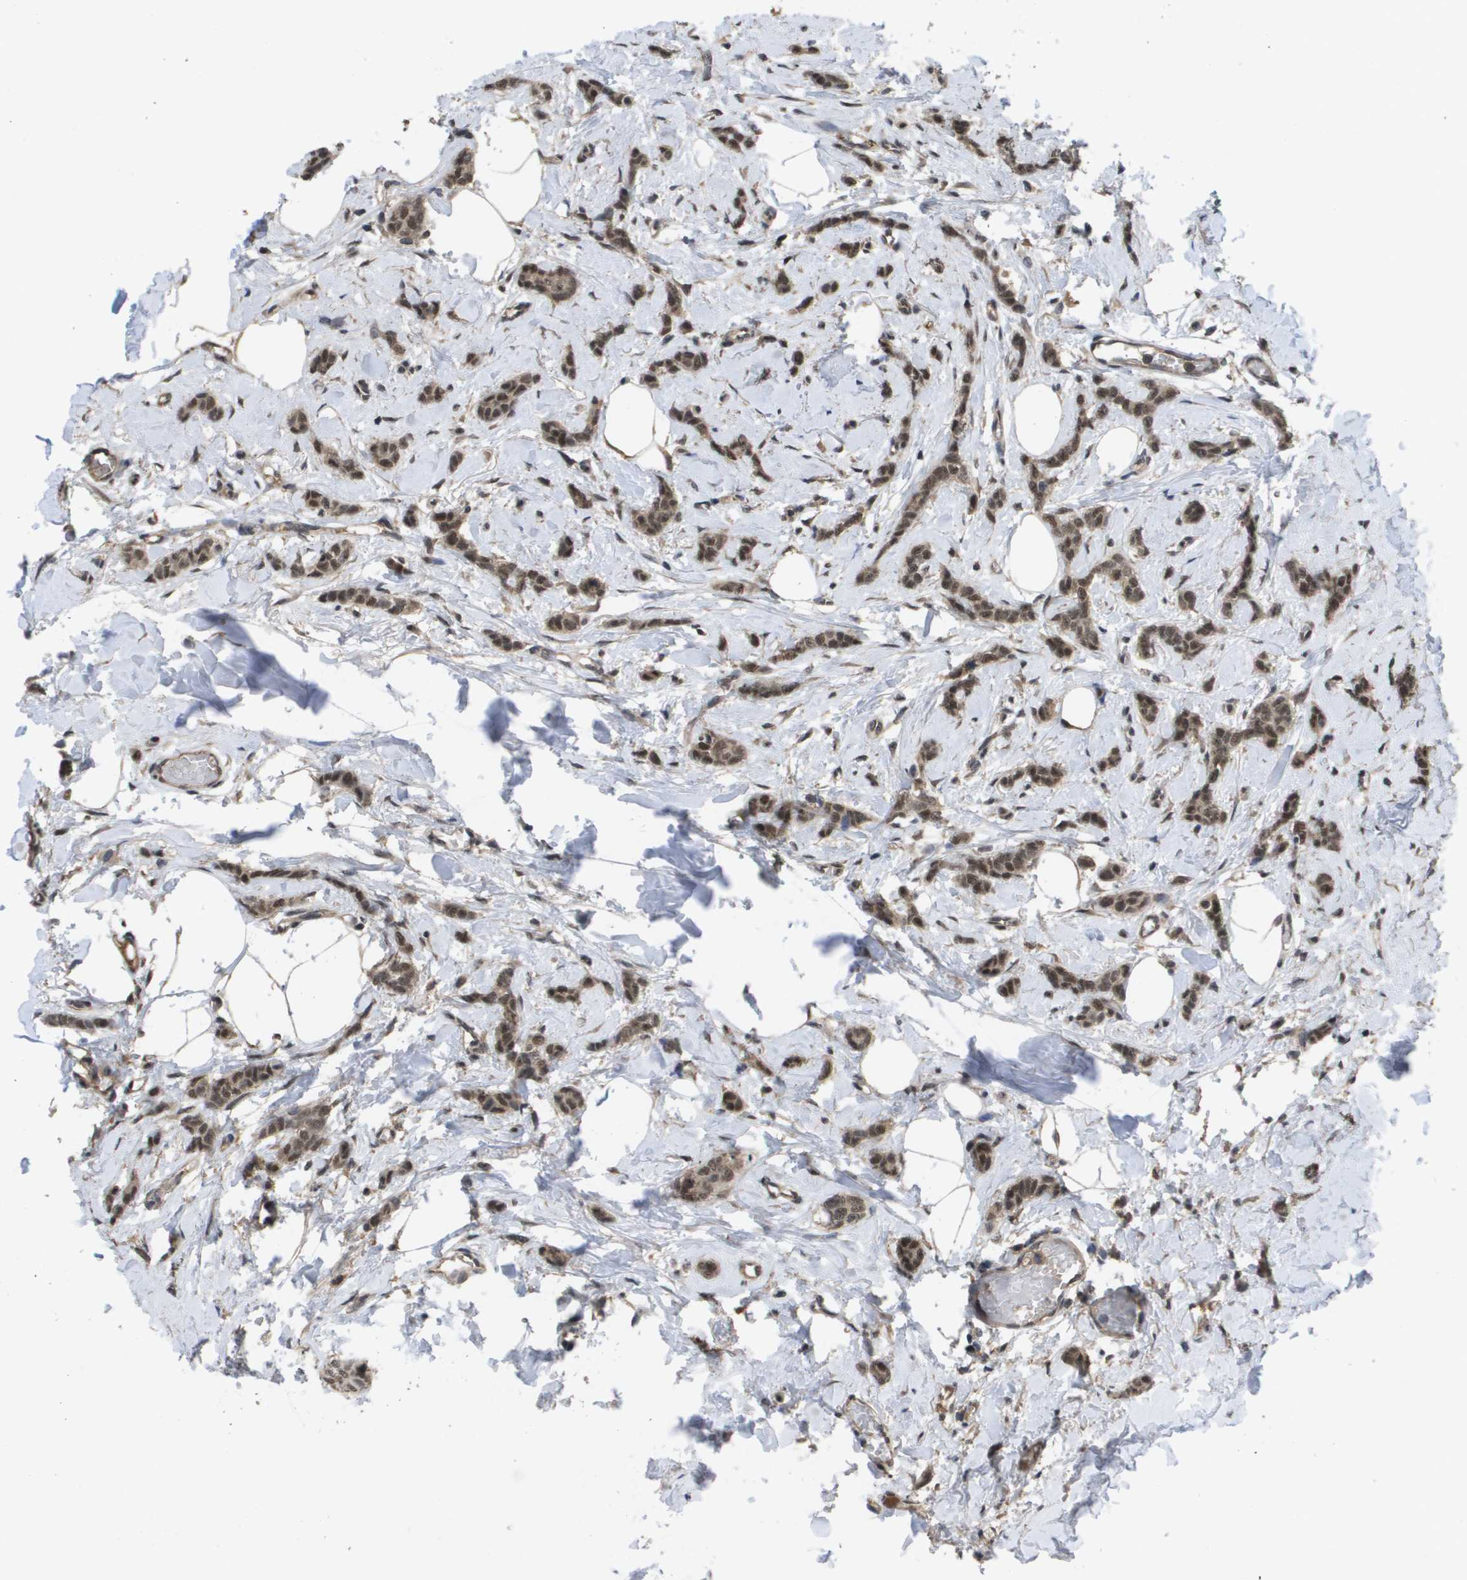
{"staining": {"intensity": "moderate", "quantity": ">75%", "location": "cytoplasmic/membranous,nuclear"}, "tissue": "breast cancer", "cell_type": "Tumor cells", "image_type": "cancer", "snomed": [{"axis": "morphology", "description": "Lobular carcinoma"}, {"axis": "topography", "description": "Skin"}, {"axis": "topography", "description": "Breast"}], "caption": "Breast cancer stained with DAB IHC exhibits medium levels of moderate cytoplasmic/membranous and nuclear positivity in about >75% of tumor cells. The staining was performed using DAB to visualize the protein expression in brown, while the nuclei were stained in blue with hematoxylin (Magnification: 20x).", "gene": "AMBRA1", "patient": {"sex": "female", "age": 46}}